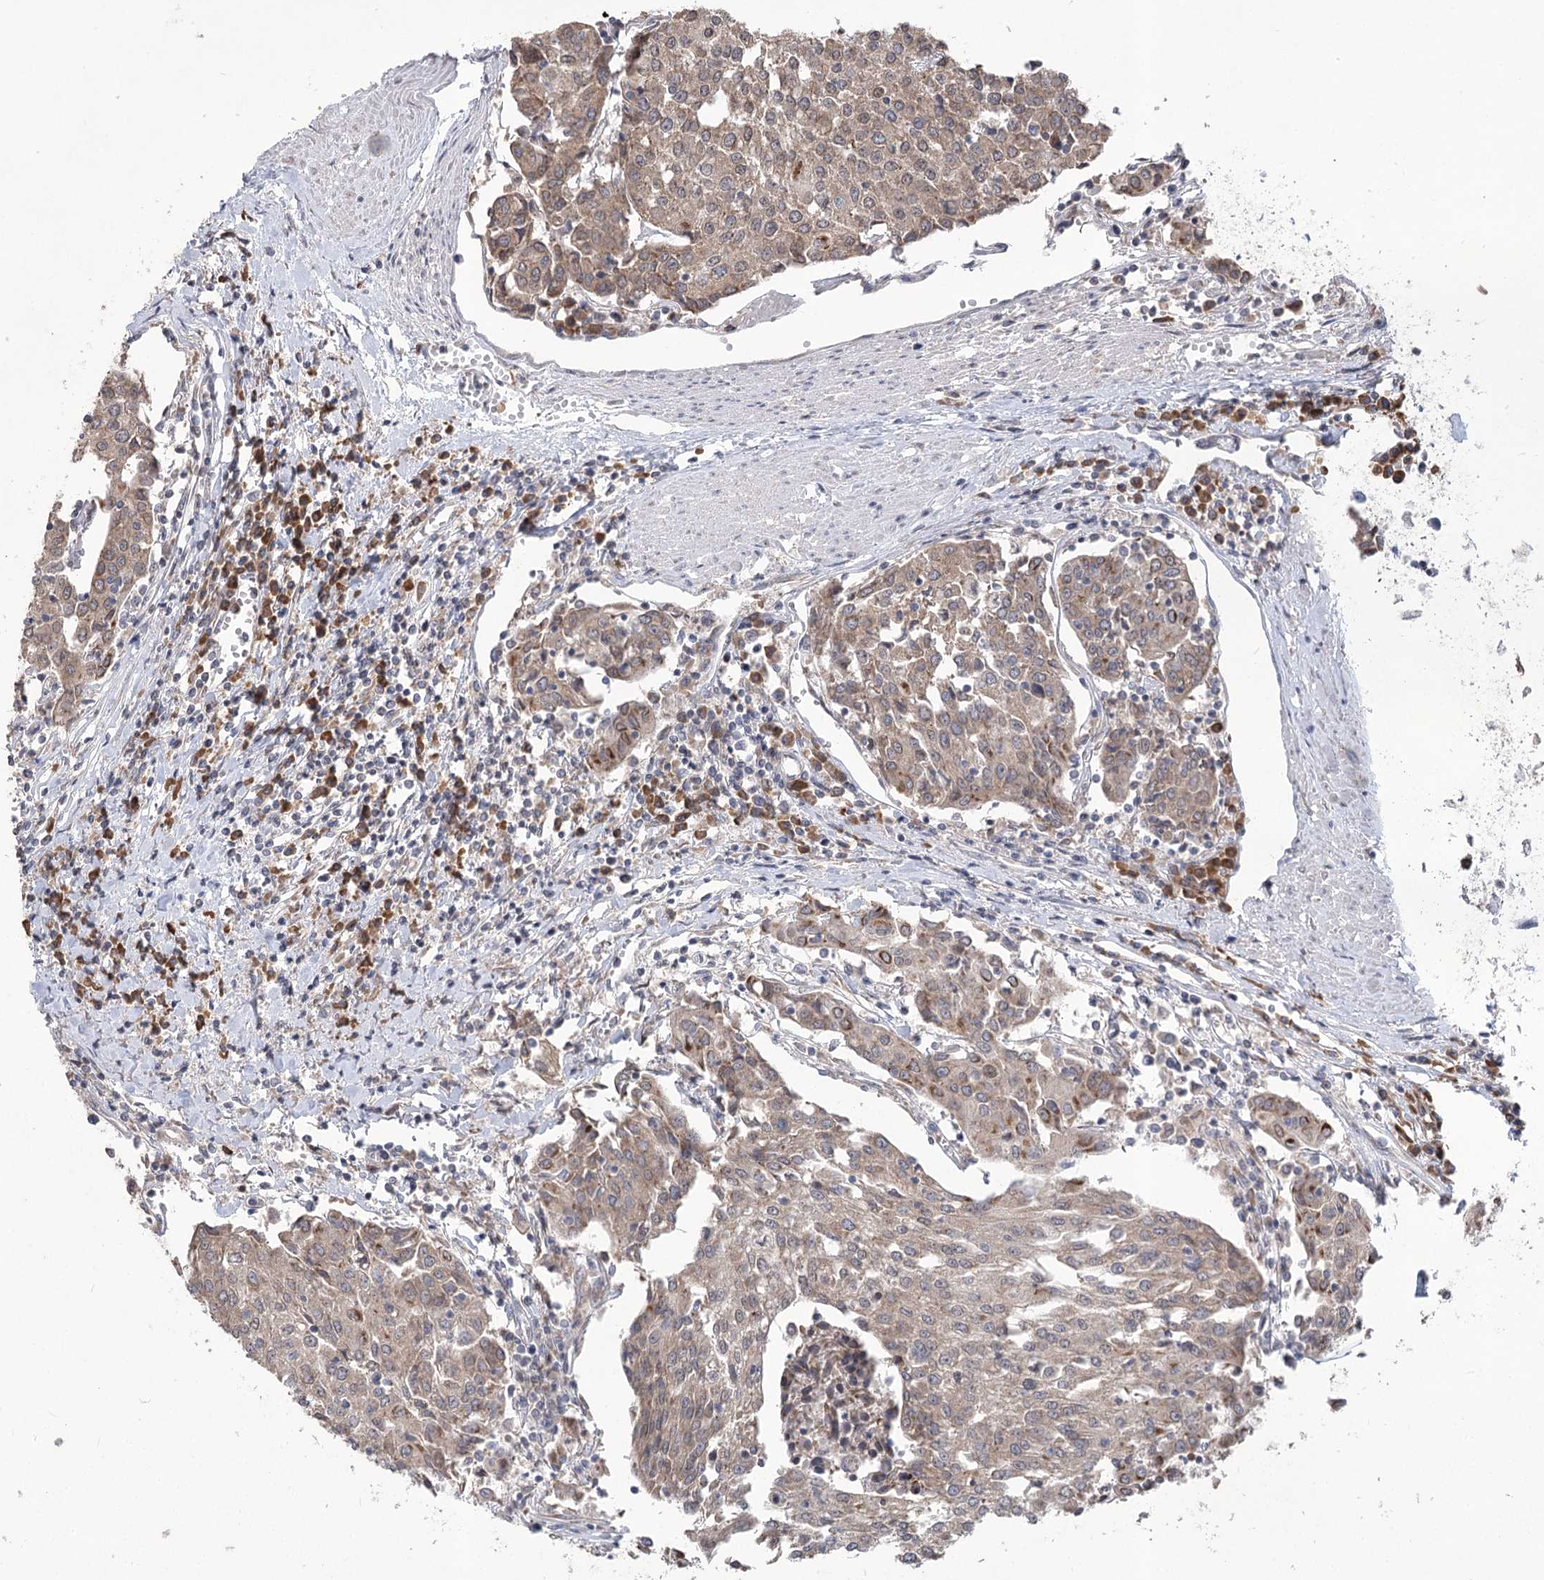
{"staining": {"intensity": "weak", "quantity": "25%-75%", "location": "cytoplasmic/membranous"}, "tissue": "urothelial cancer", "cell_type": "Tumor cells", "image_type": "cancer", "snomed": [{"axis": "morphology", "description": "Urothelial carcinoma, High grade"}, {"axis": "topography", "description": "Urinary bladder"}], "caption": "Human urothelial cancer stained for a protein (brown) reveals weak cytoplasmic/membranous positive staining in about 25%-75% of tumor cells.", "gene": "STT3B", "patient": {"sex": "female", "age": 85}}